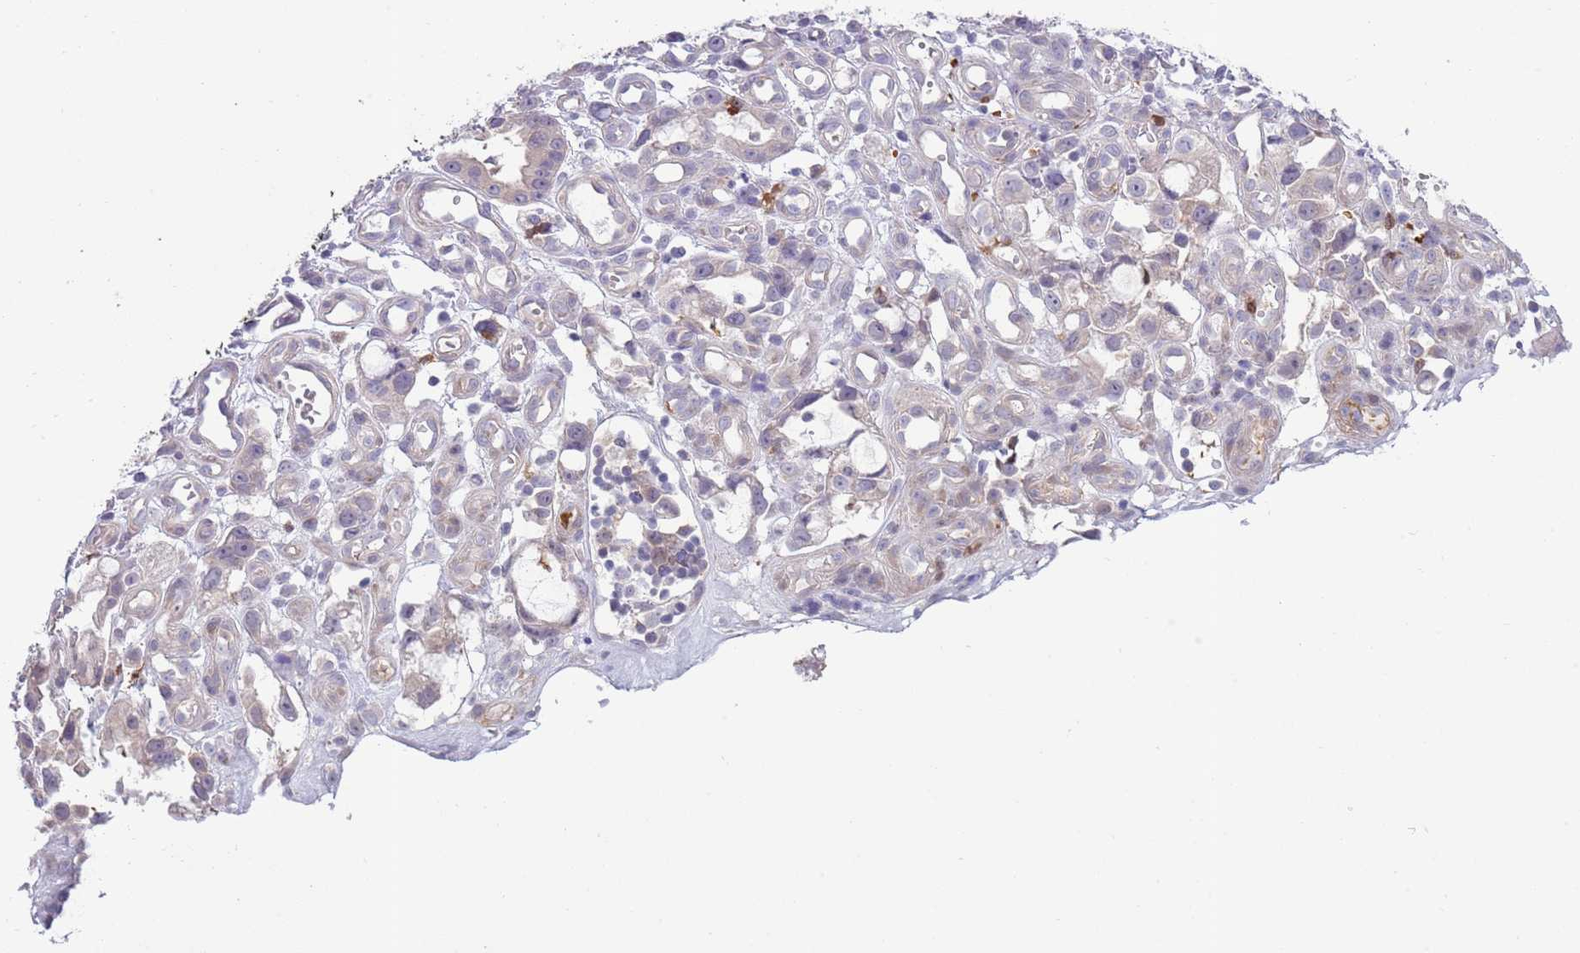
{"staining": {"intensity": "weak", "quantity": "<25%", "location": "cytoplasmic/membranous"}, "tissue": "stomach cancer", "cell_type": "Tumor cells", "image_type": "cancer", "snomed": [{"axis": "morphology", "description": "Adenocarcinoma, NOS"}, {"axis": "topography", "description": "Stomach"}], "caption": "Immunohistochemical staining of human stomach adenocarcinoma shows no significant positivity in tumor cells.", "gene": "ZFP2", "patient": {"sex": "male", "age": 55}}